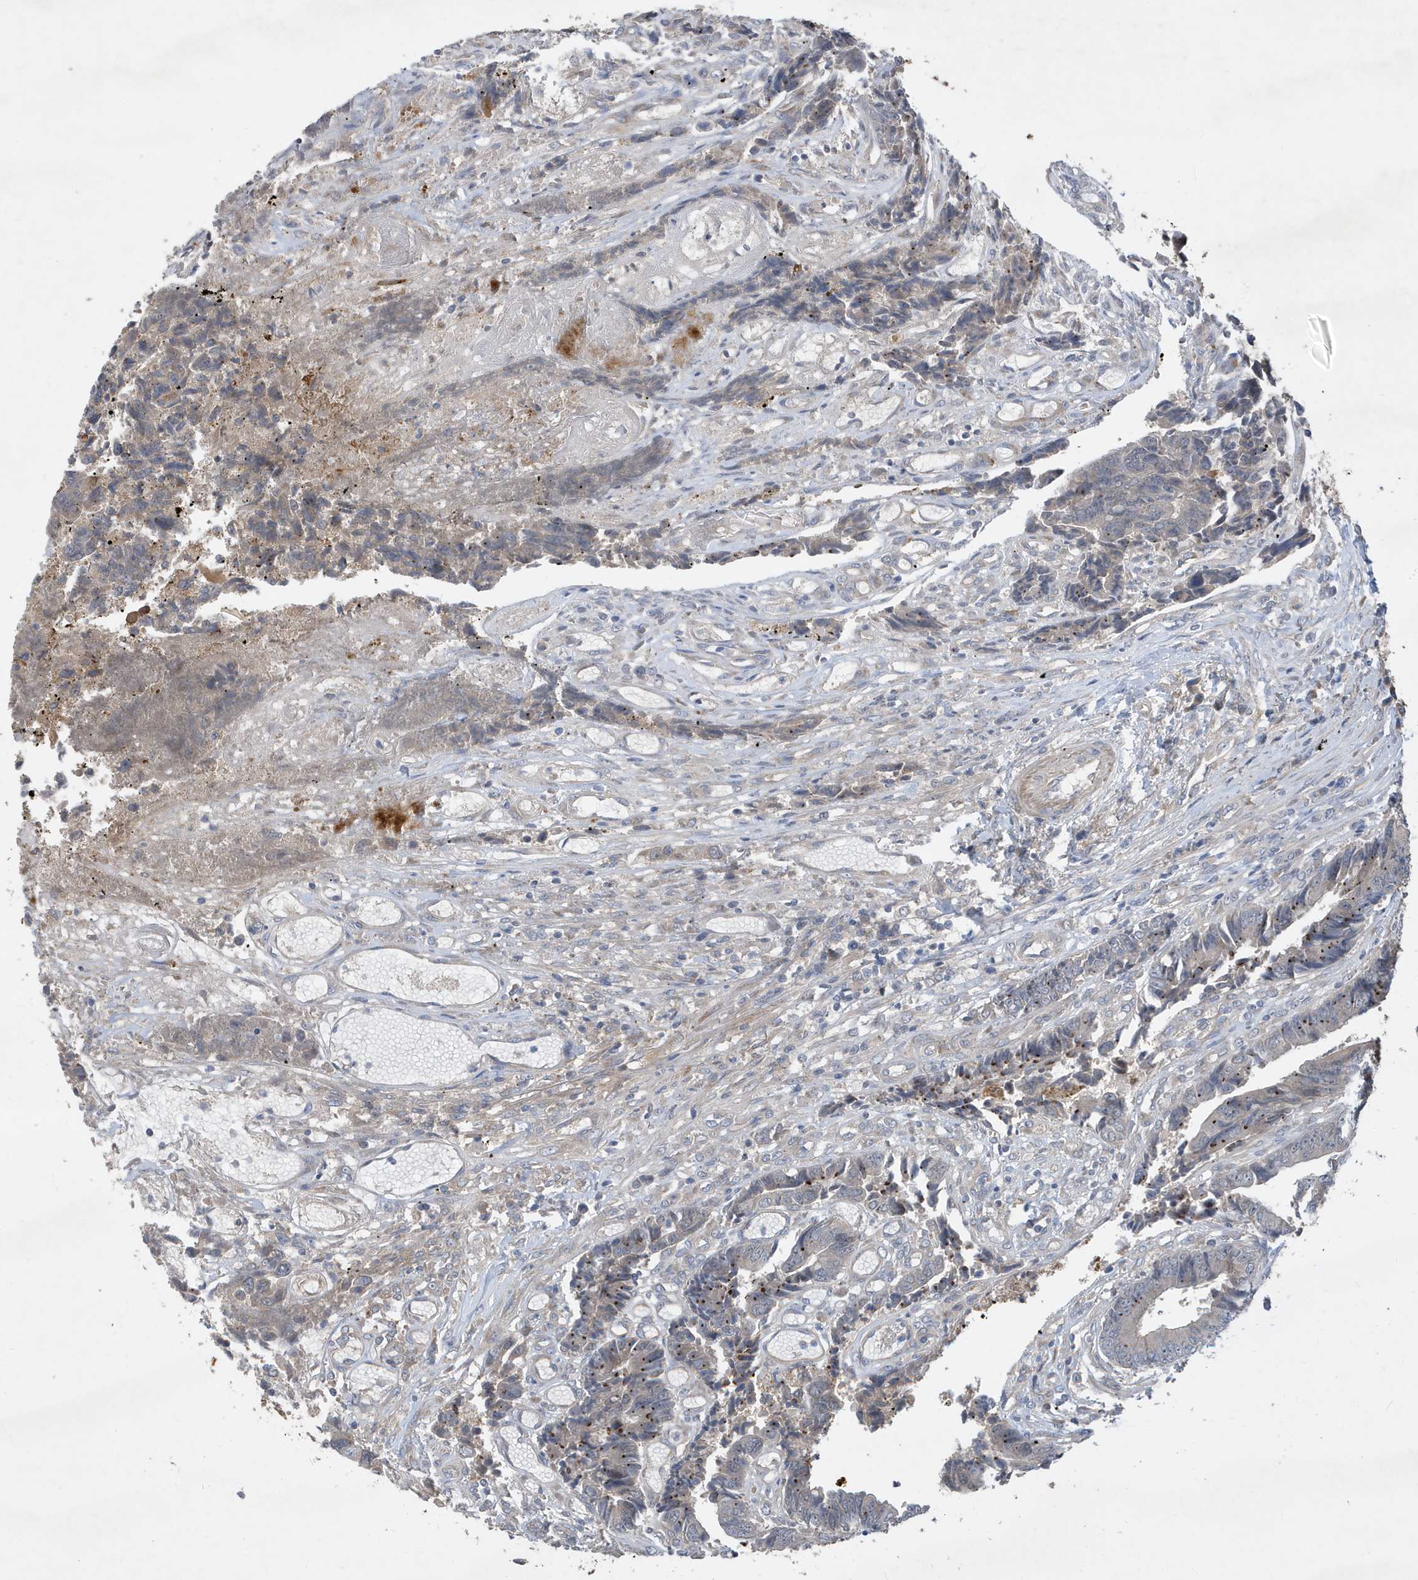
{"staining": {"intensity": "moderate", "quantity": "<25%", "location": "cytoplasmic/membranous"}, "tissue": "colorectal cancer", "cell_type": "Tumor cells", "image_type": "cancer", "snomed": [{"axis": "morphology", "description": "Adenocarcinoma, NOS"}, {"axis": "topography", "description": "Rectum"}], "caption": "High-magnification brightfield microscopy of colorectal cancer (adenocarcinoma) stained with DAB (brown) and counterstained with hematoxylin (blue). tumor cells exhibit moderate cytoplasmic/membranous positivity is seen in approximately<25% of cells. (brown staining indicates protein expression, while blue staining denotes nuclei).", "gene": "LAPTM4A", "patient": {"sex": "male", "age": 84}}